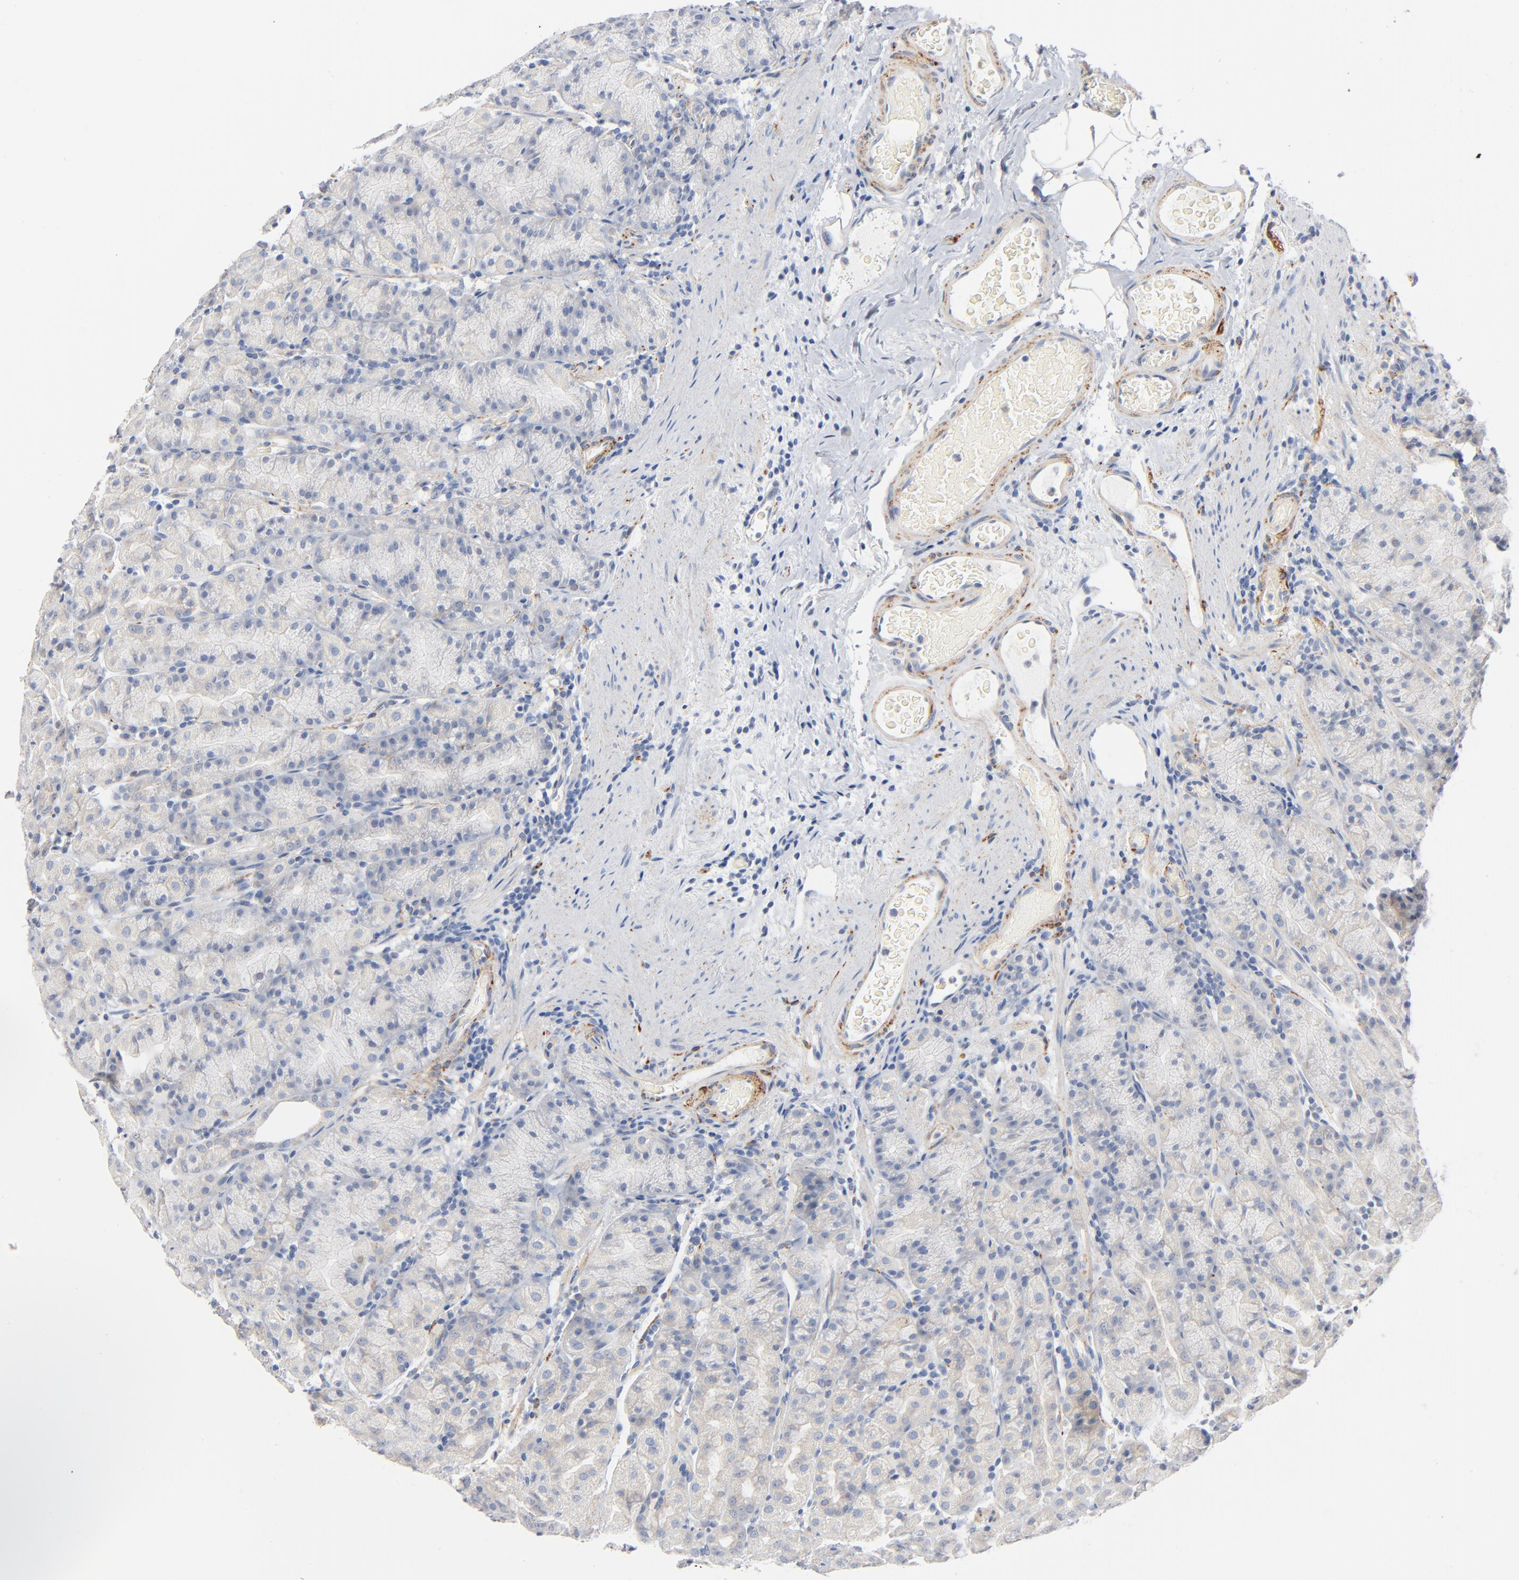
{"staining": {"intensity": "negative", "quantity": "none", "location": "none"}, "tissue": "stomach", "cell_type": "Glandular cells", "image_type": "normal", "snomed": [{"axis": "morphology", "description": "Normal tissue, NOS"}, {"axis": "topography", "description": "Stomach, upper"}], "caption": "Immunohistochemistry (IHC) of unremarkable stomach reveals no staining in glandular cells. (DAB immunohistochemistry (IHC), high magnification).", "gene": "IFT43", "patient": {"sex": "male", "age": 68}}